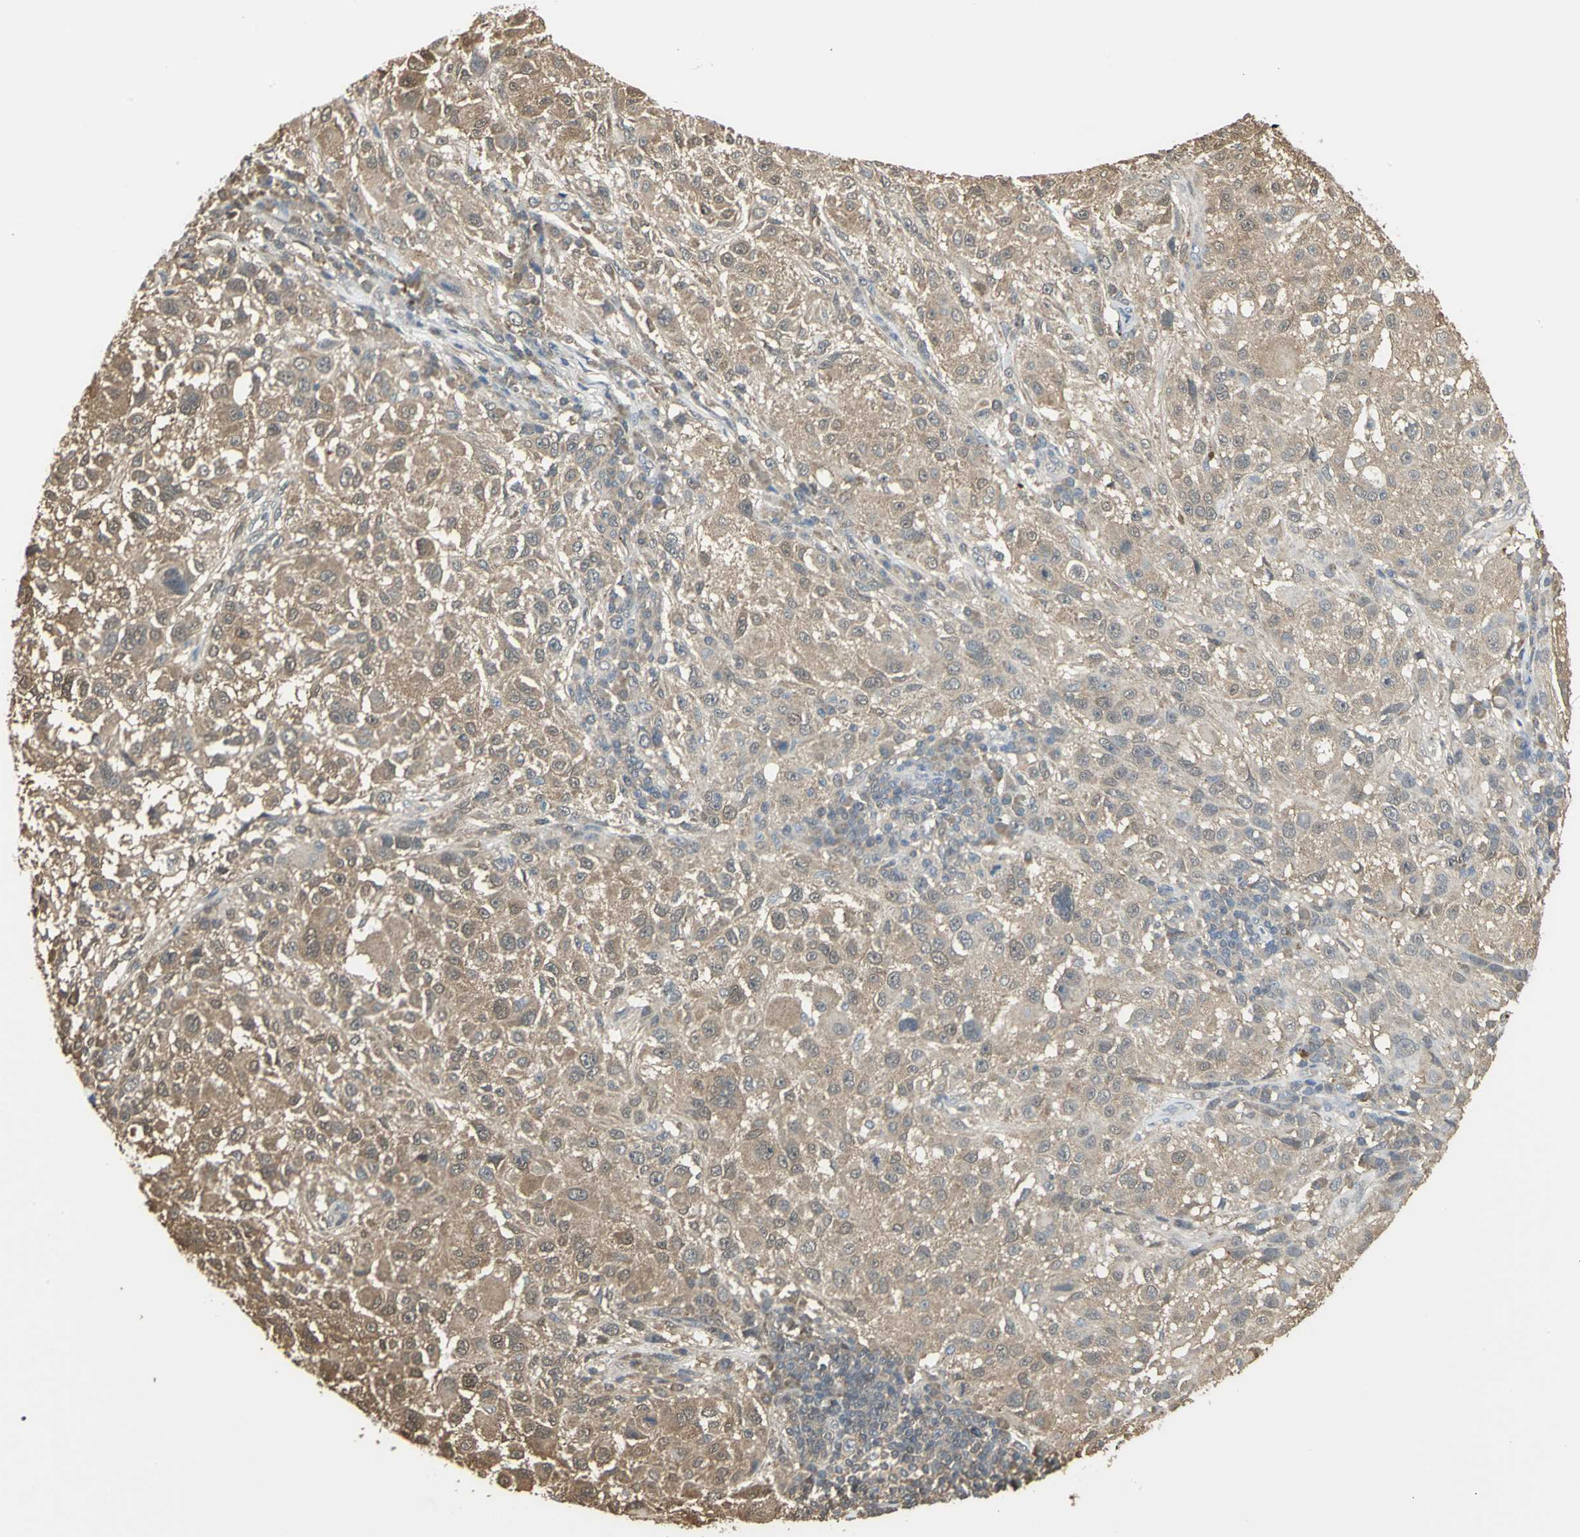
{"staining": {"intensity": "moderate", "quantity": ">75%", "location": "cytoplasmic/membranous"}, "tissue": "melanoma", "cell_type": "Tumor cells", "image_type": "cancer", "snomed": [{"axis": "morphology", "description": "Necrosis, NOS"}, {"axis": "morphology", "description": "Malignant melanoma, NOS"}, {"axis": "topography", "description": "Skin"}], "caption": "An immunohistochemistry image of neoplastic tissue is shown. Protein staining in brown highlights moderate cytoplasmic/membranous positivity in malignant melanoma within tumor cells. The staining is performed using DAB (3,3'-diaminobenzidine) brown chromogen to label protein expression. The nuclei are counter-stained blue using hematoxylin.", "gene": "PARK7", "patient": {"sex": "female", "age": 87}}